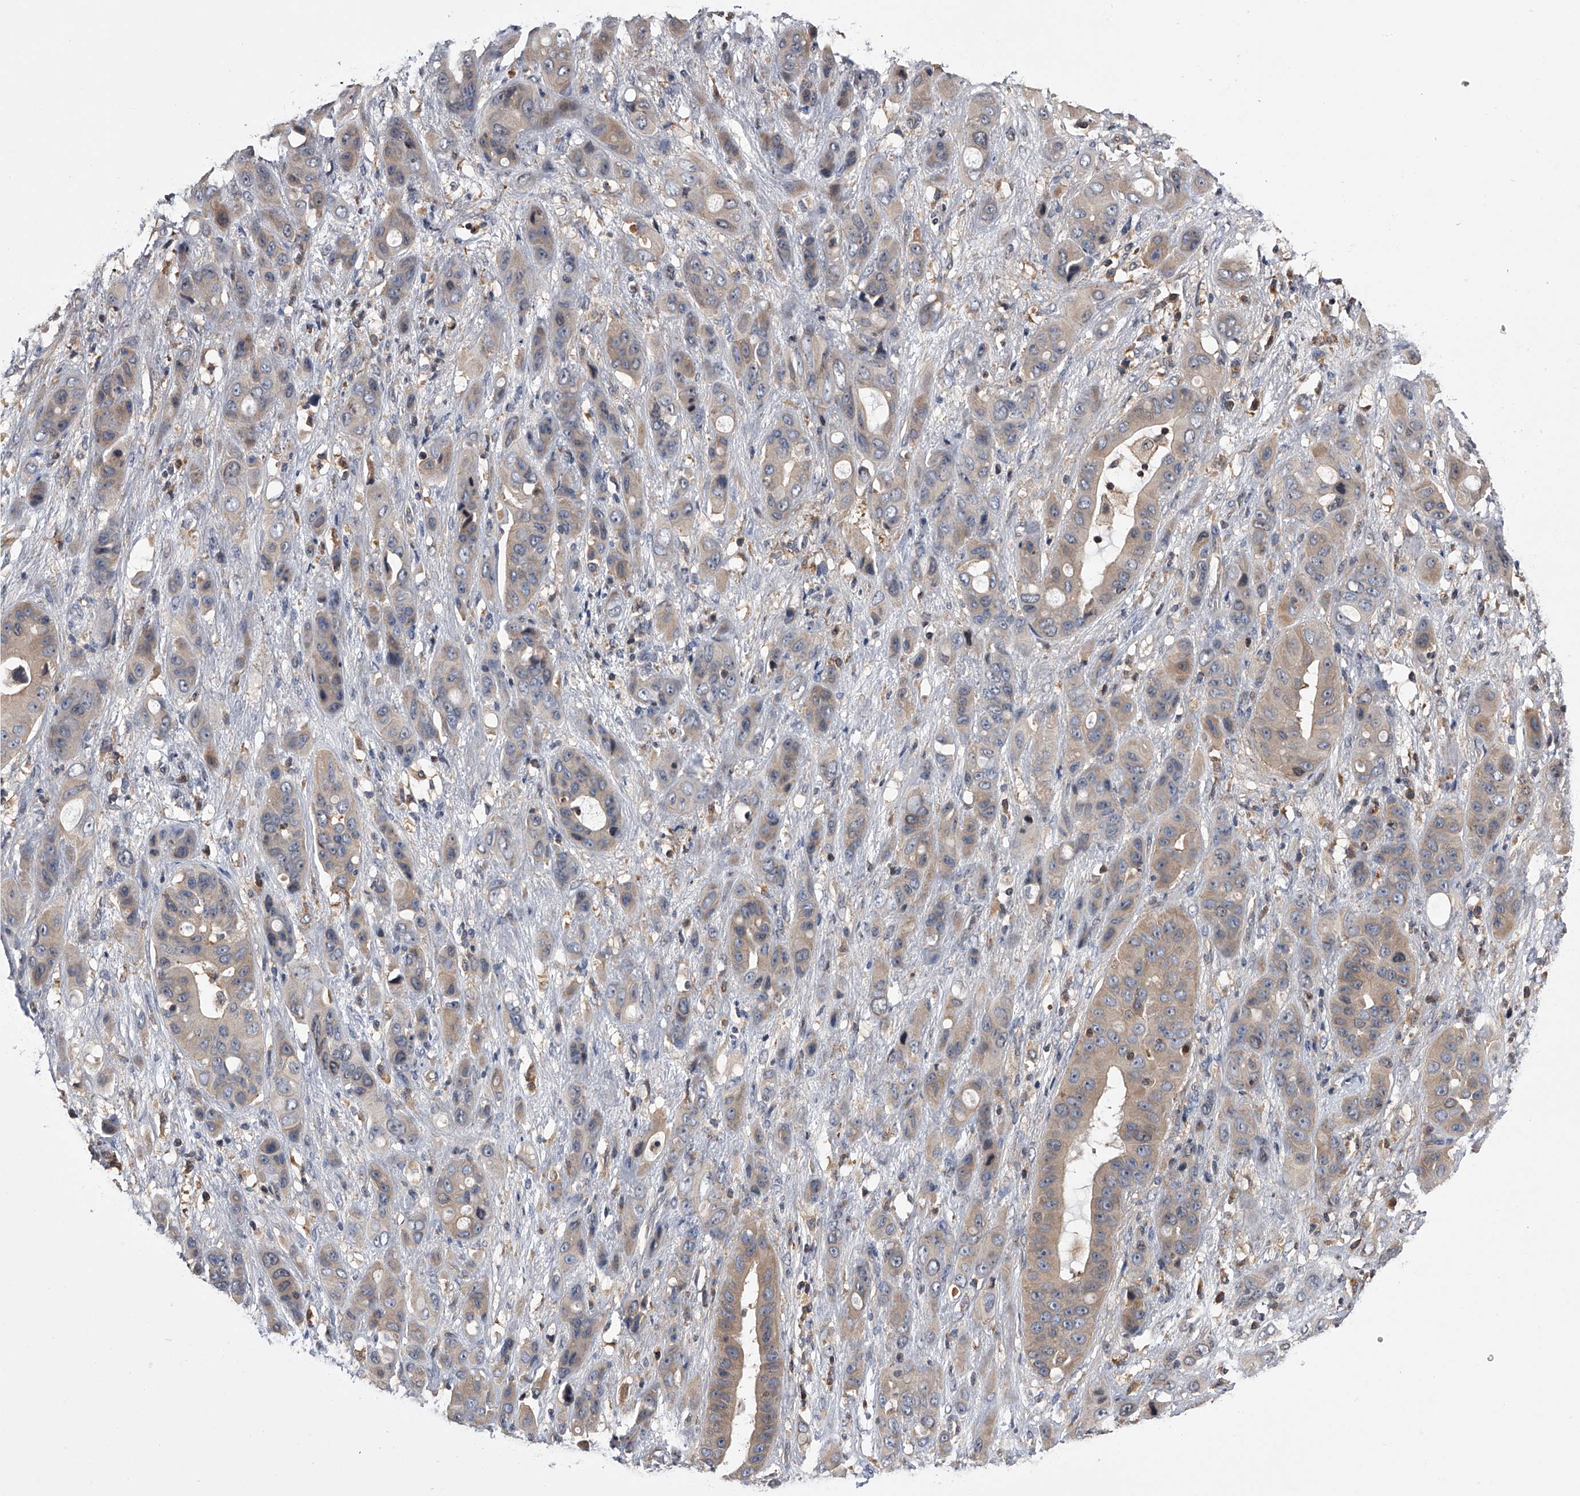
{"staining": {"intensity": "weak", "quantity": ">75%", "location": "cytoplasmic/membranous"}, "tissue": "liver cancer", "cell_type": "Tumor cells", "image_type": "cancer", "snomed": [{"axis": "morphology", "description": "Cholangiocarcinoma"}, {"axis": "topography", "description": "Liver"}], "caption": "Immunohistochemical staining of liver cancer shows weak cytoplasmic/membranous protein positivity in about >75% of tumor cells. Using DAB (3,3'-diaminobenzidine) (brown) and hematoxylin (blue) stains, captured at high magnification using brightfield microscopy.", "gene": "PAN3", "patient": {"sex": "female", "age": 52}}